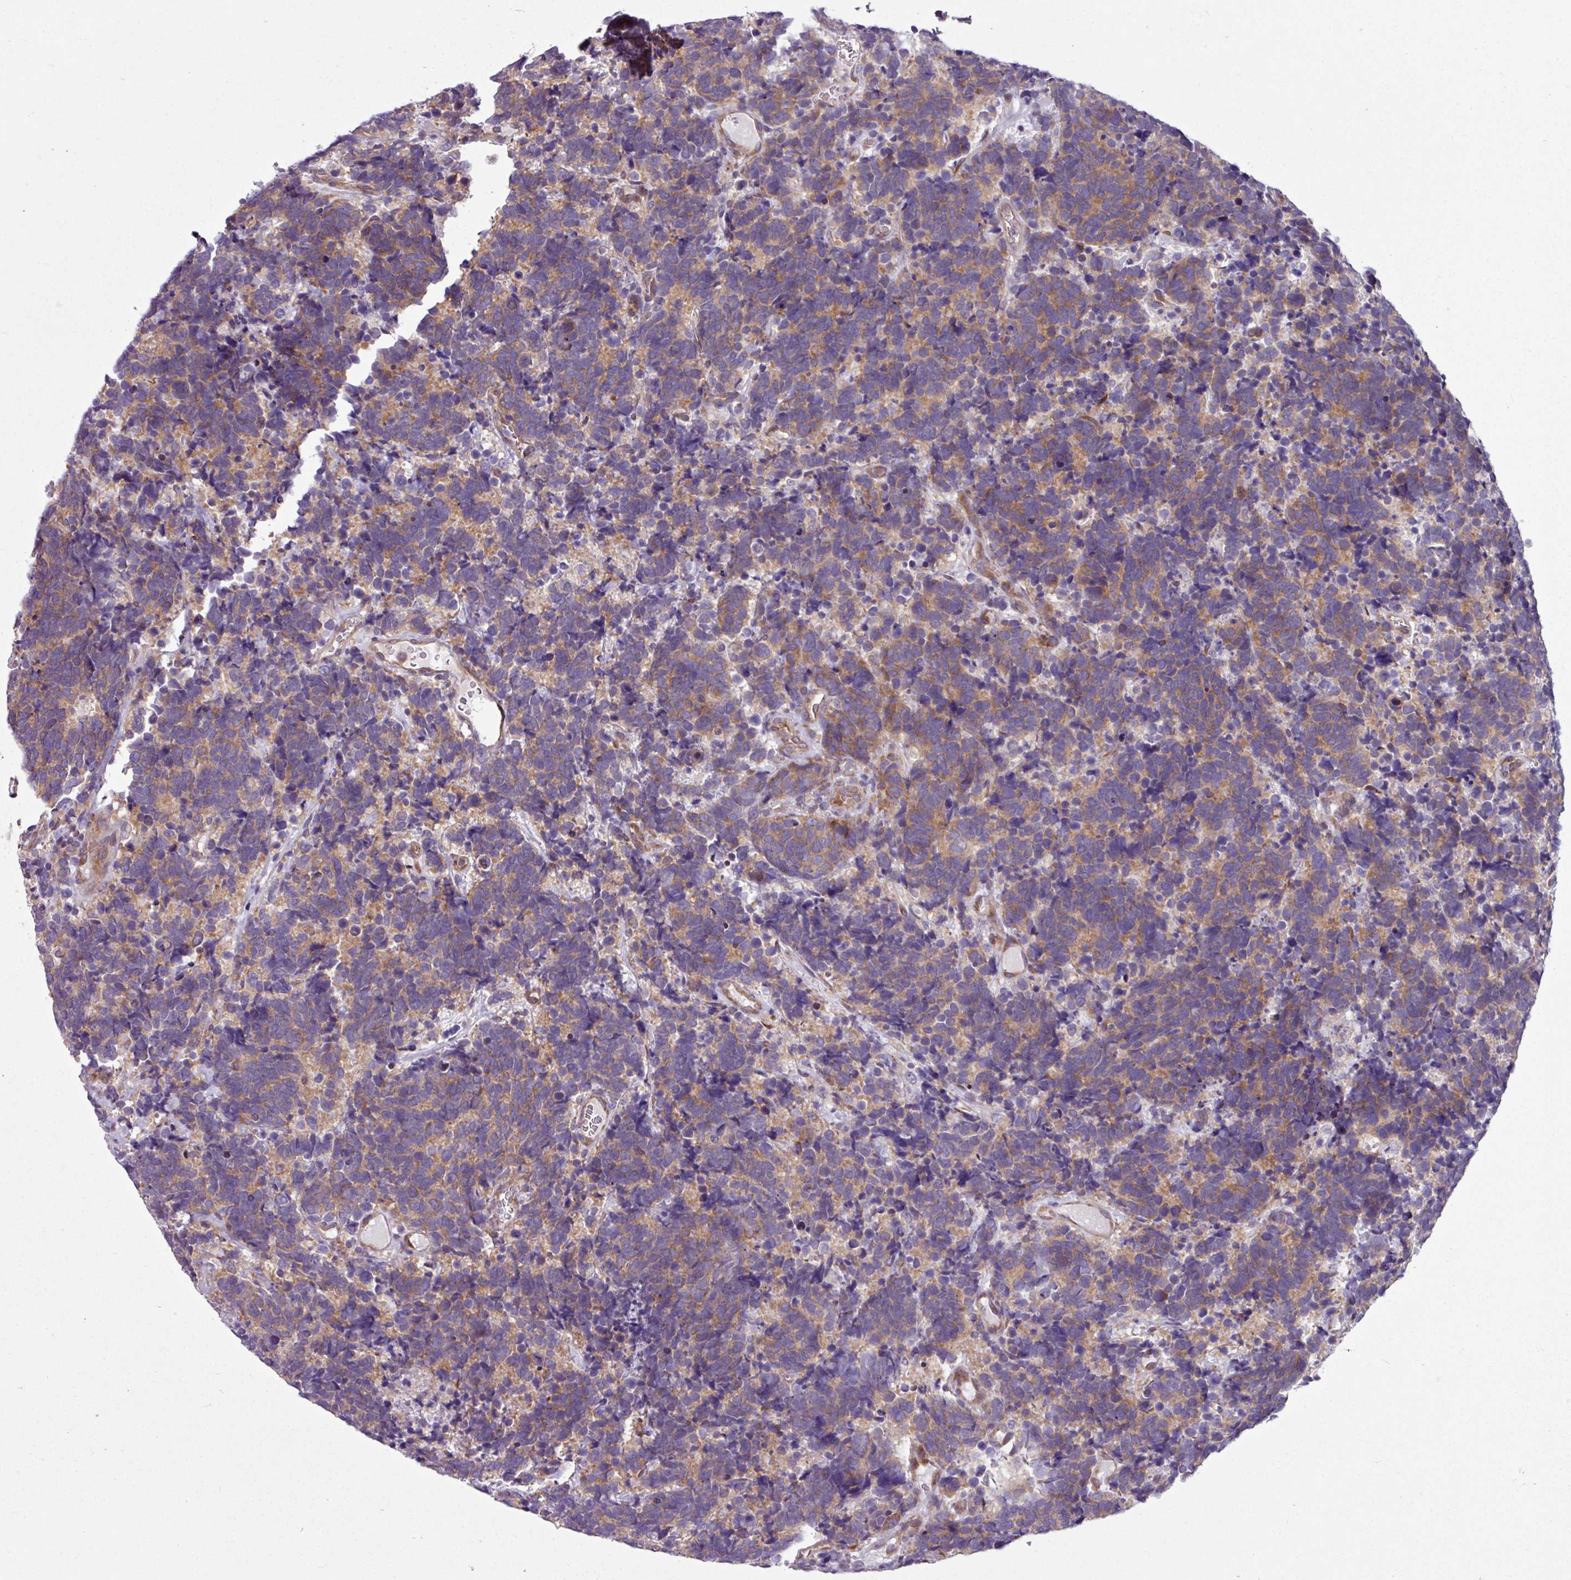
{"staining": {"intensity": "moderate", "quantity": ">75%", "location": "cytoplasmic/membranous"}, "tissue": "carcinoid", "cell_type": "Tumor cells", "image_type": "cancer", "snomed": [{"axis": "morphology", "description": "Carcinoma, NOS"}, {"axis": "morphology", "description": "Carcinoid, malignant, NOS"}, {"axis": "topography", "description": "Urinary bladder"}], "caption": "Protein staining of carcinoma tissue demonstrates moderate cytoplasmic/membranous expression in about >75% of tumor cells. Using DAB (3,3'-diaminobenzidine) (brown) and hematoxylin (blue) stains, captured at high magnification using brightfield microscopy.", "gene": "MROH2A", "patient": {"sex": "male", "age": 57}}